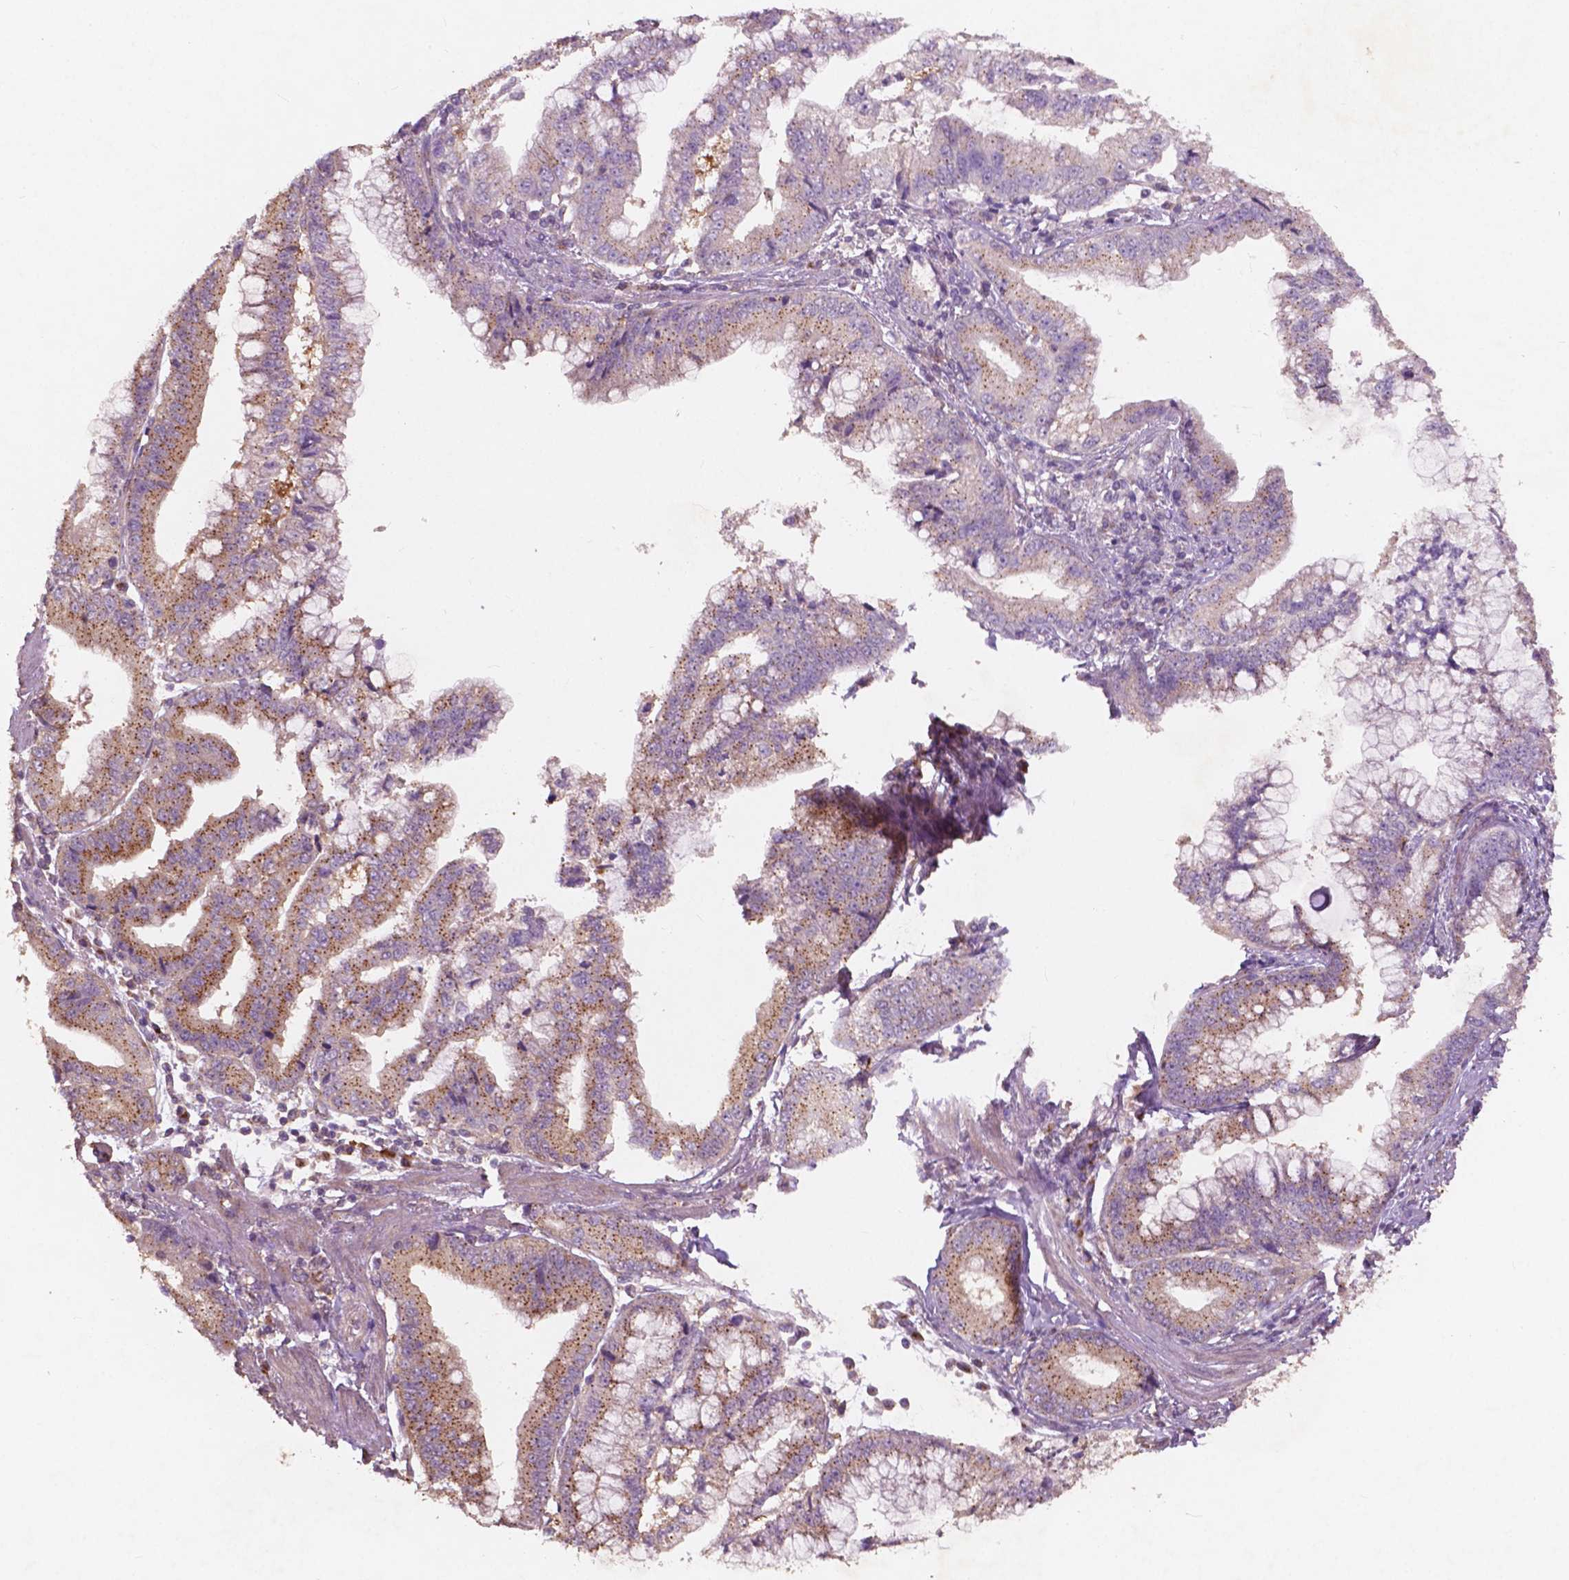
{"staining": {"intensity": "moderate", "quantity": ">75%", "location": "cytoplasmic/membranous"}, "tissue": "stomach cancer", "cell_type": "Tumor cells", "image_type": "cancer", "snomed": [{"axis": "morphology", "description": "Adenocarcinoma, NOS"}, {"axis": "topography", "description": "Stomach, upper"}], "caption": "Immunohistochemical staining of stomach cancer (adenocarcinoma) displays medium levels of moderate cytoplasmic/membranous expression in approximately >75% of tumor cells.", "gene": "CHPT1", "patient": {"sex": "female", "age": 74}}